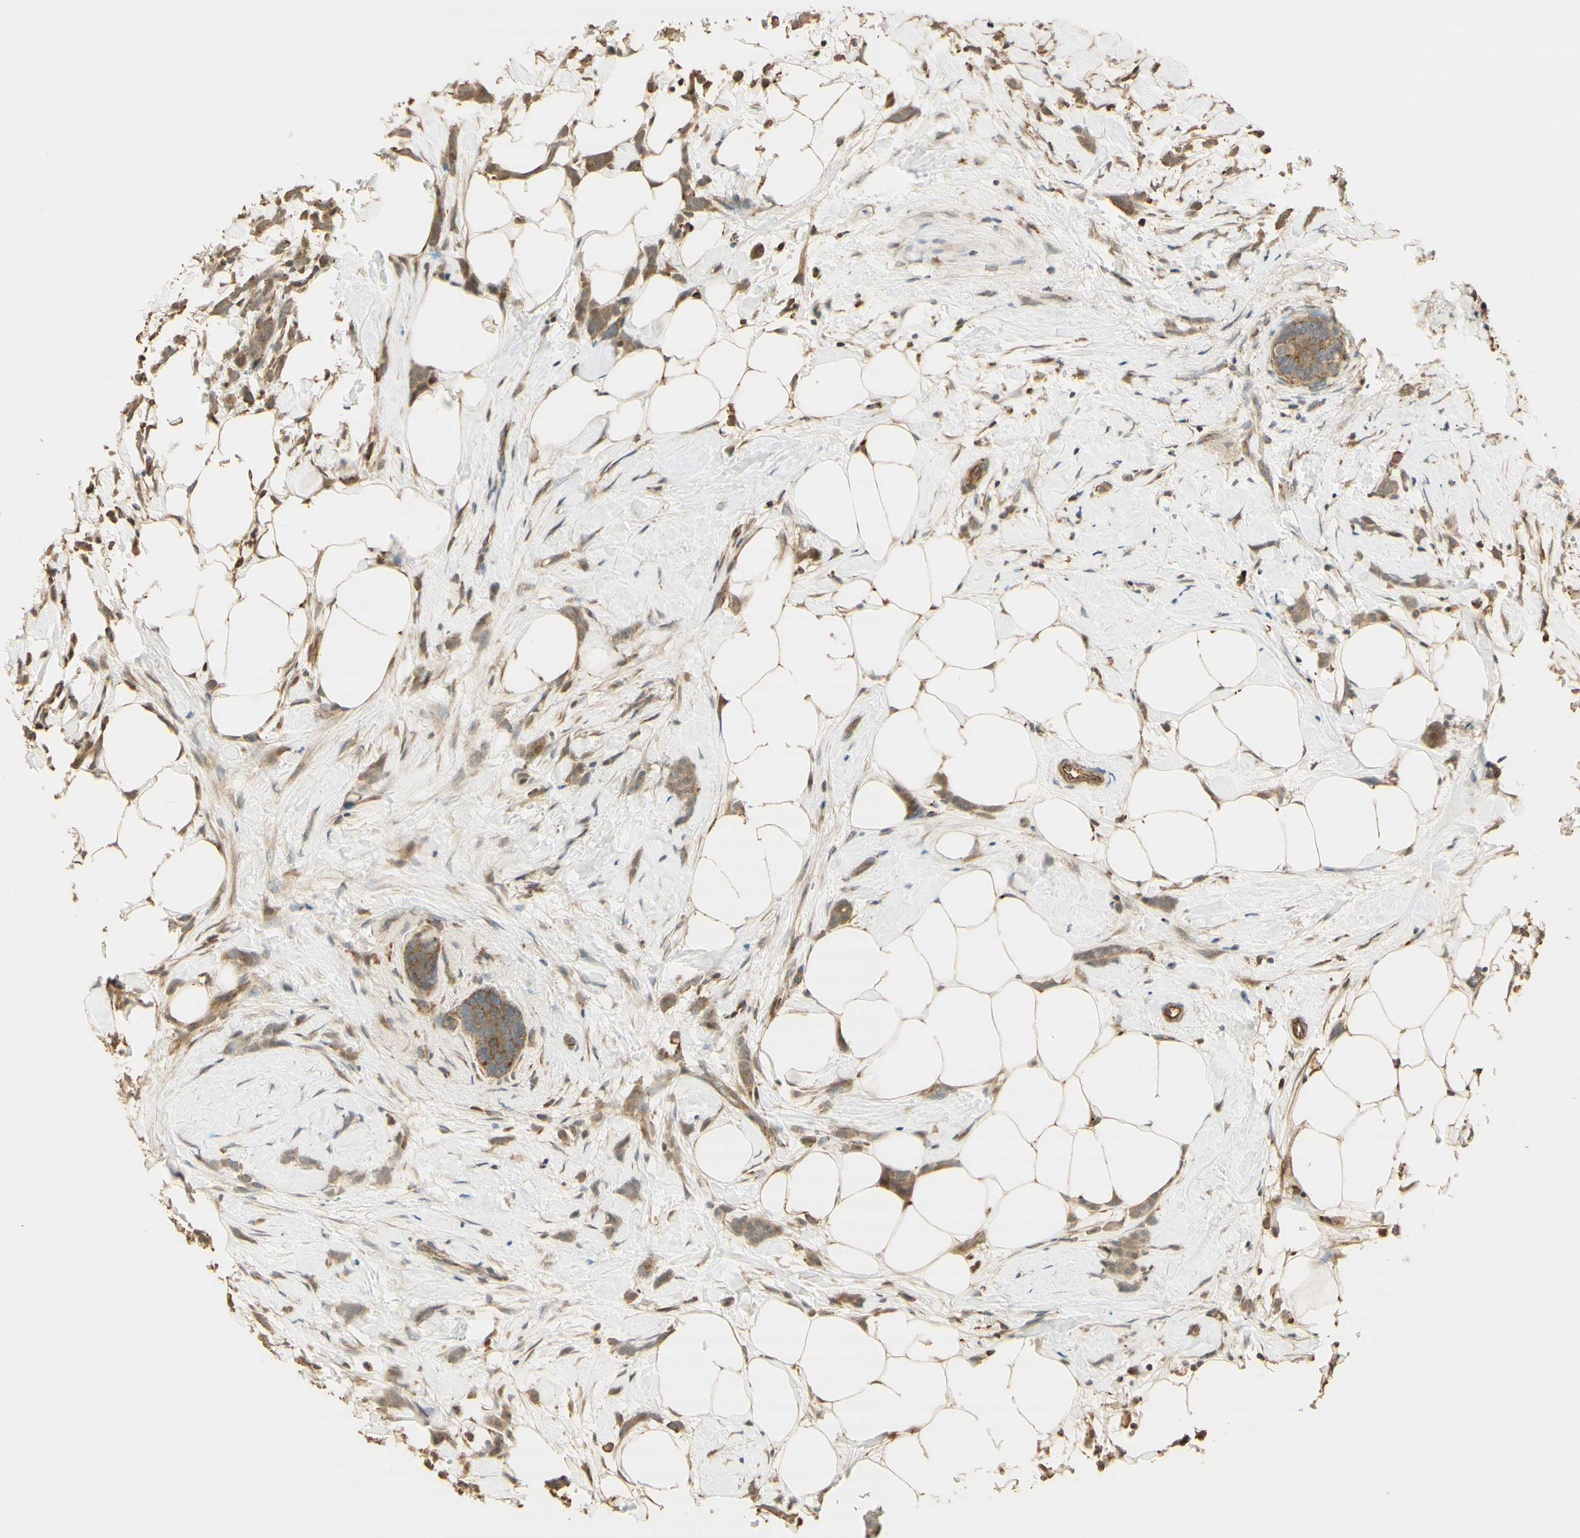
{"staining": {"intensity": "moderate", "quantity": "25%-75%", "location": "cytoplasmic/membranous"}, "tissue": "breast cancer", "cell_type": "Tumor cells", "image_type": "cancer", "snomed": [{"axis": "morphology", "description": "Lobular carcinoma, in situ"}, {"axis": "morphology", "description": "Lobular carcinoma"}, {"axis": "topography", "description": "Breast"}], "caption": "Lobular carcinoma in situ (breast) was stained to show a protein in brown. There is medium levels of moderate cytoplasmic/membranous positivity in approximately 25%-75% of tumor cells.", "gene": "AGER", "patient": {"sex": "female", "age": 41}}